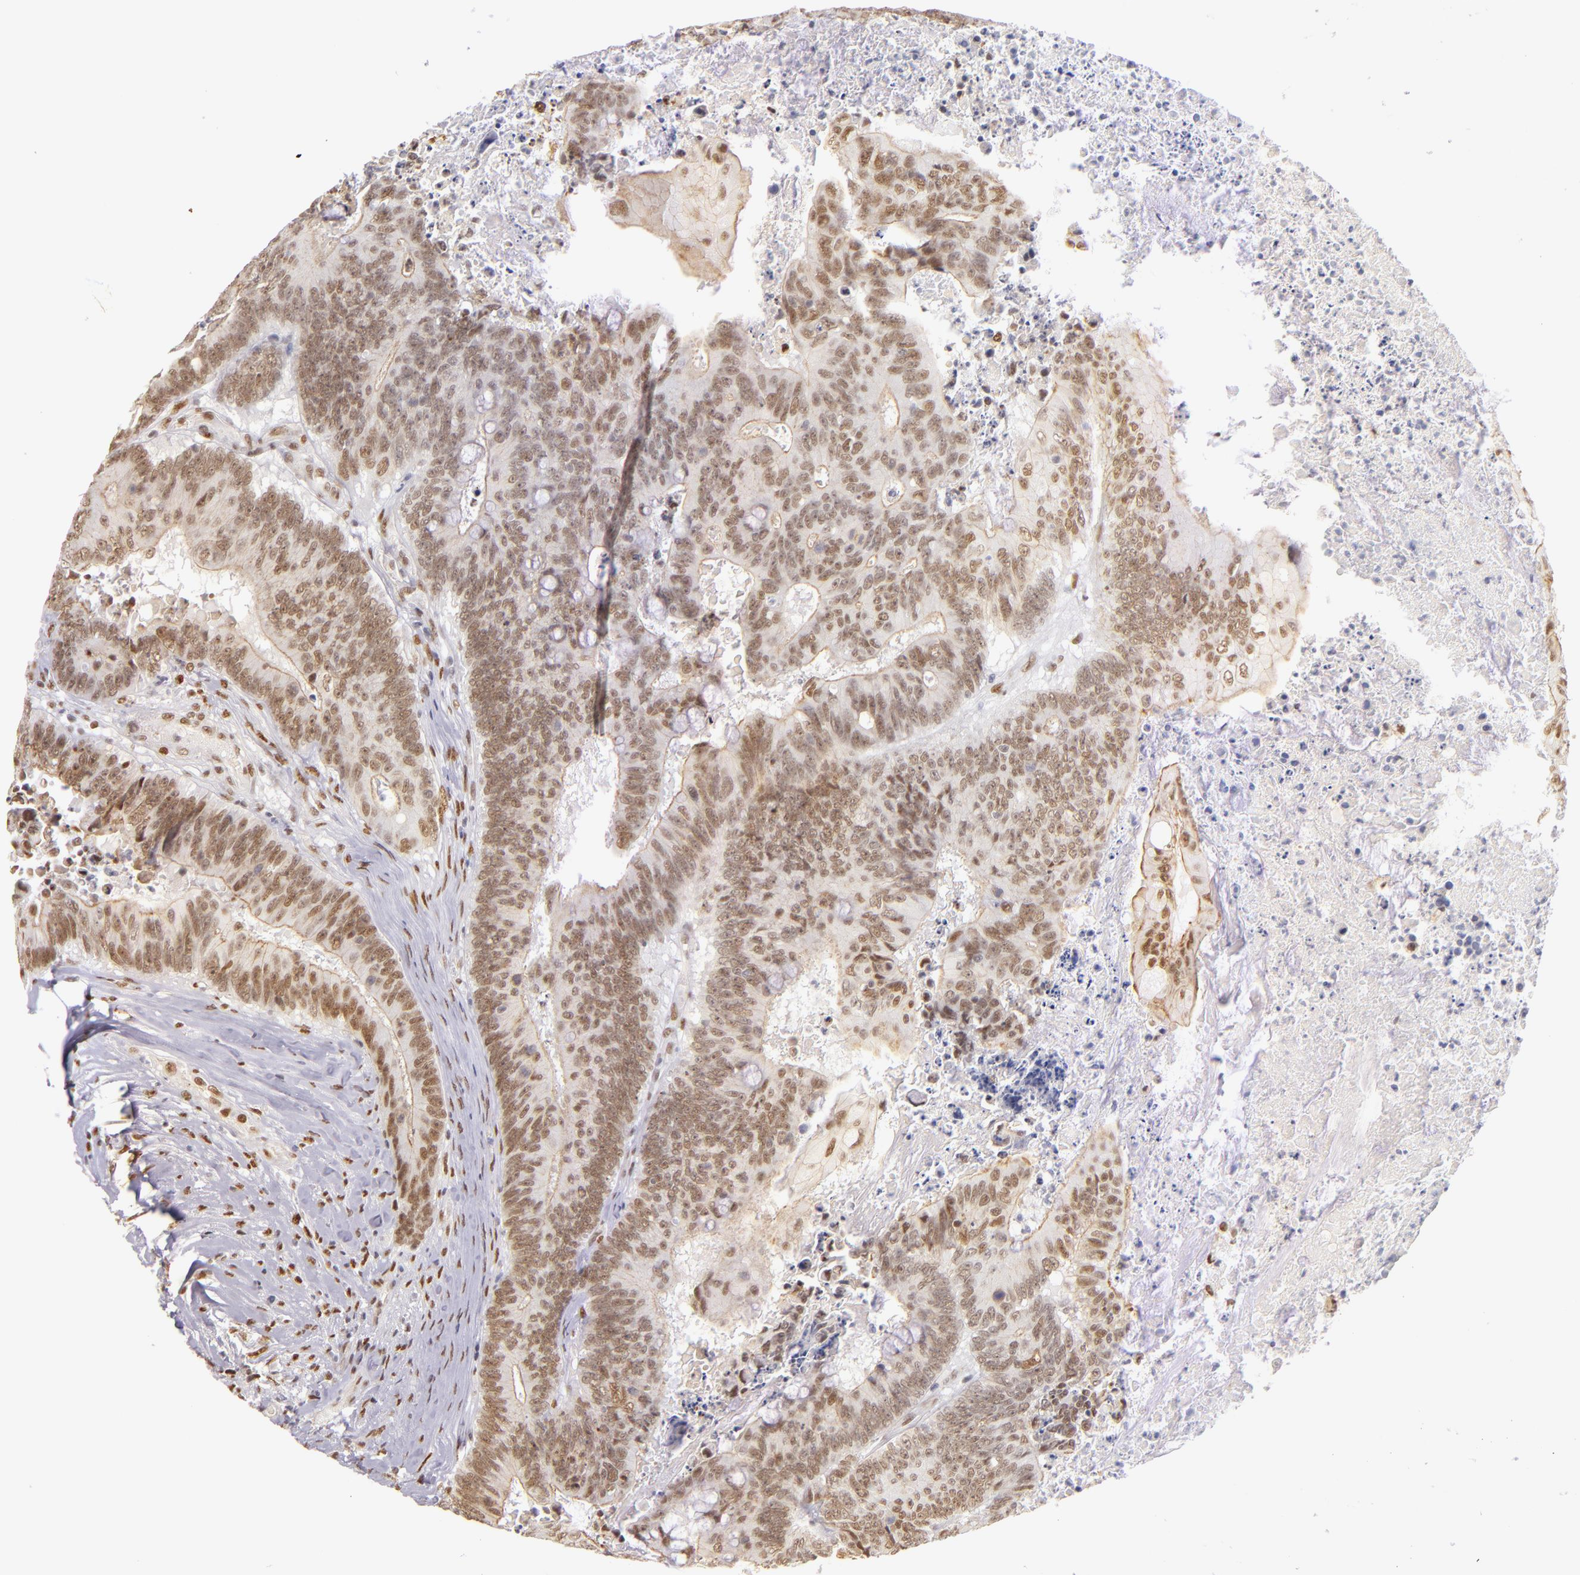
{"staining": {"intensity": "moderate", "quantity": ">75%", "location": "nuclear"}, "tissue": "colorectal cancer", "cell_type": "Tumor cells", "image_type": "cancer", "snomed": [{"axis": "morphology", "description": "Adenocarcinoma, NOS"}, {"axis": "topography", "description": "Colon"}], "caption": "A micrograph showing moderate nuclear positivity in about >75% of tumor cells in adenocarcinoma (colorectal), as visualized by brown immunohistochemical staining.", "gene": "NCOR2", "patient": {"sex": "male", "age": 65}}